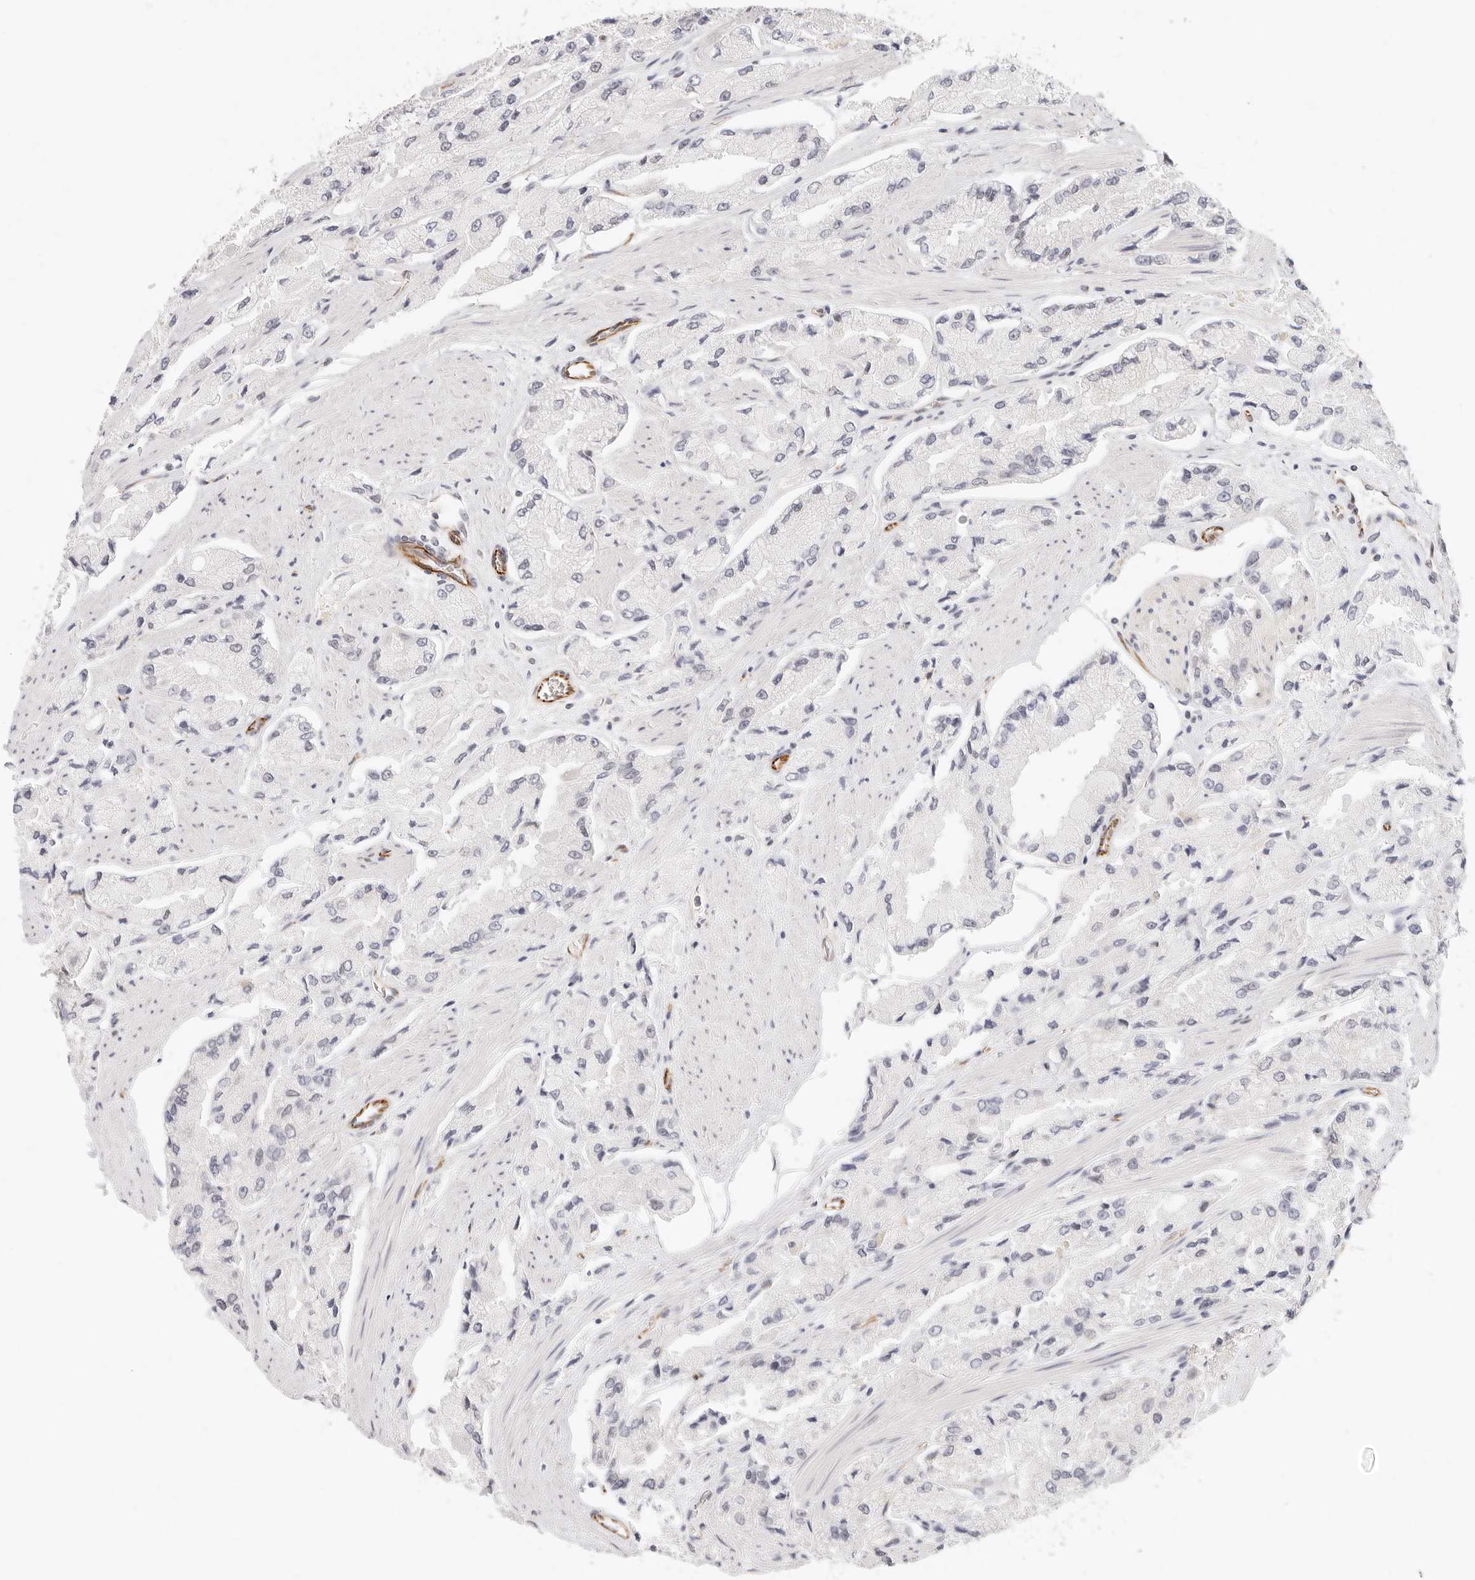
{"staining": {"intensity": "negative", "quantity": "none", "location": "none"}, "tissue": "prostate cancer", "cell_type": "Tumor cells", "image_type": "cancer", "snomed": [{"axis": "morphology", "description": "Adenocarcinoma, High grade"}, {"axis": "topography", "description": "Prostate"}], "caption": "Image shows no significant protein positivity in tumor cells of prostate cancer (high-grade adenocarcinoma).", "gene": "ZC3H11A", "patient": {"sex": "male", "age": 58}}